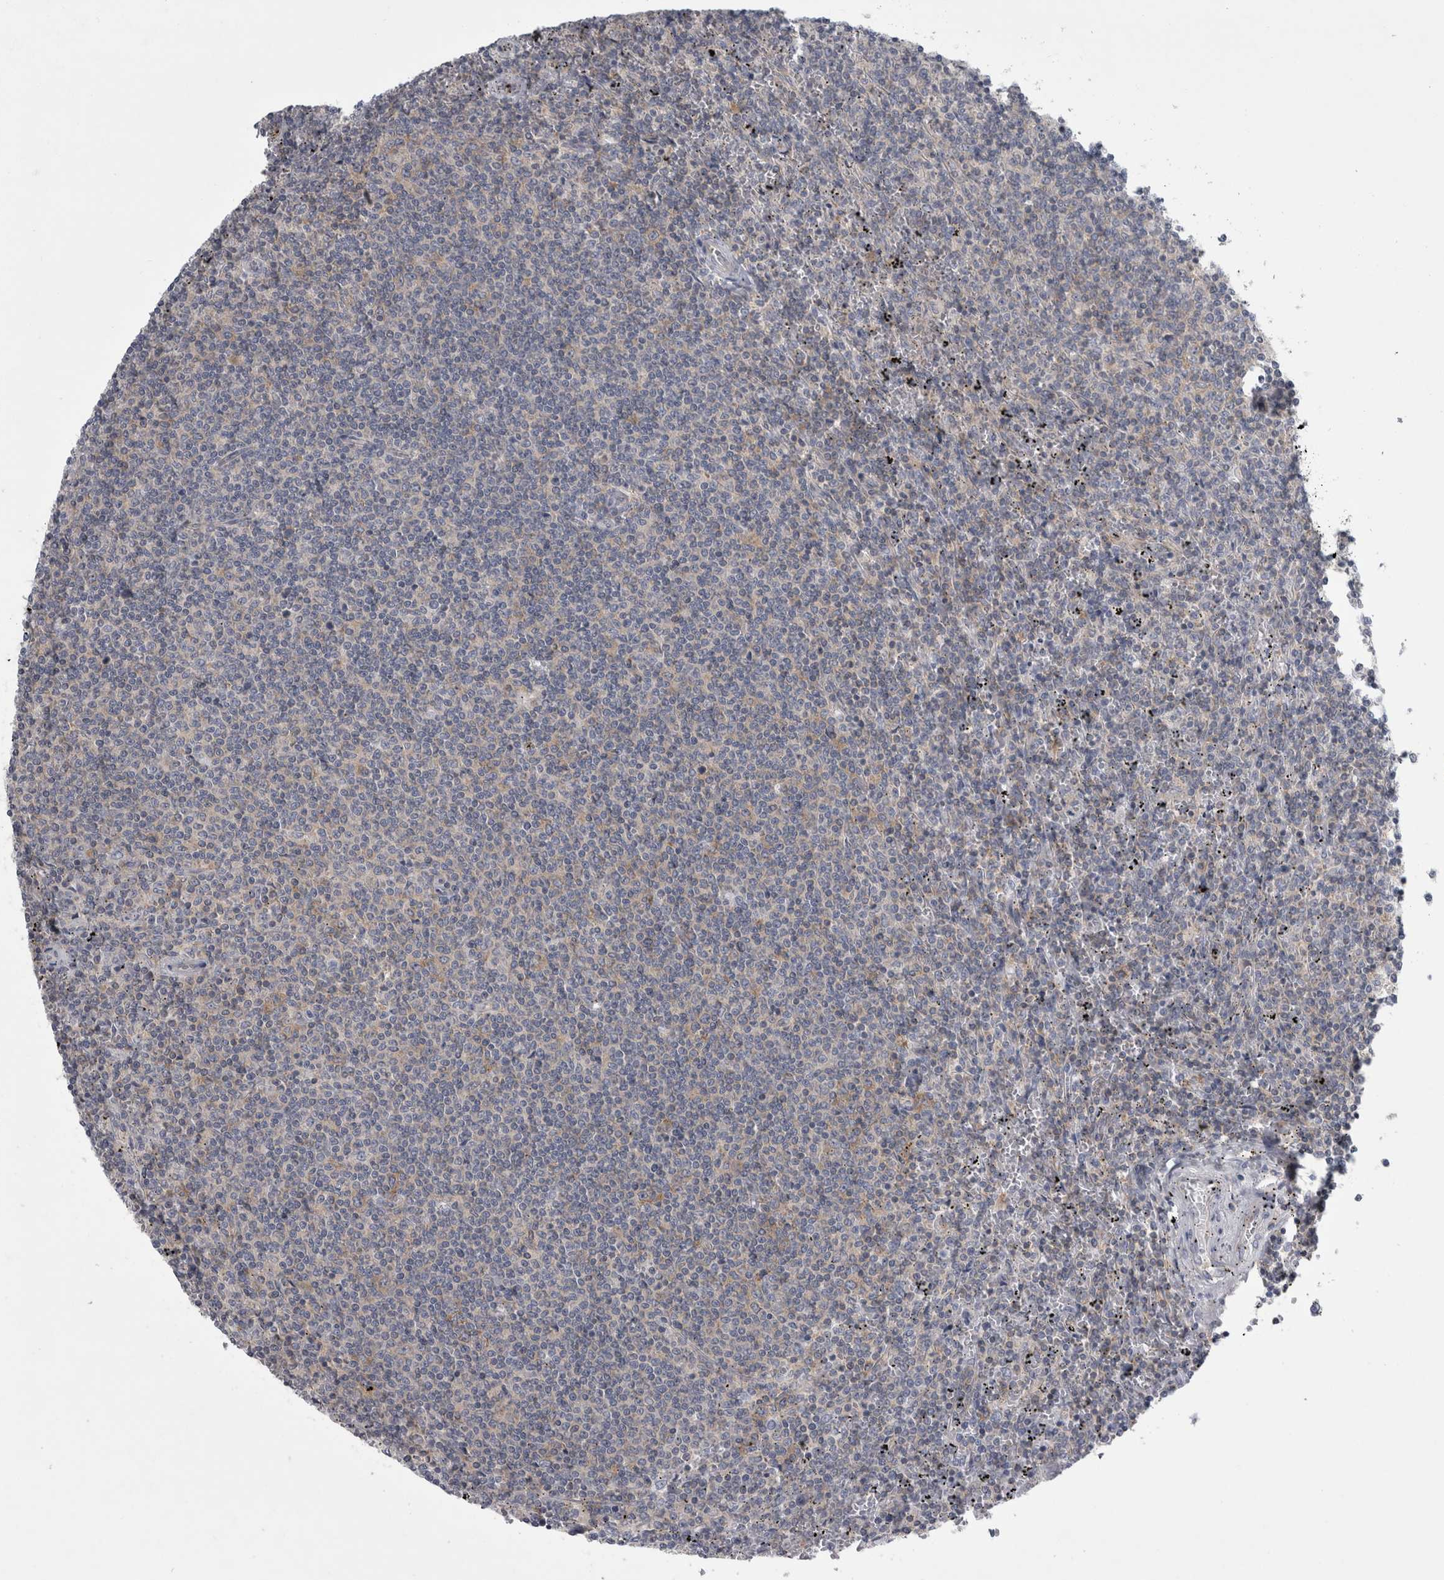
{"staining": {"intensity": "negative", "quantity": "none", "location": "none"}, "tissue": "lymphoma", "cell_type": "Tumor cells", "image_type": "cancer", "snomed": [{"axis": "morphology", "description": "Malignant lymphoma, non-Hodgkin's type, Low grade"}, {"axis": "topography", "description": "Spleen"}], "caption": "Lymphoma was stained to show a protein in brown. There is no significant positivity in tumor cells. (DAB (3,3'-diaminobenzidine) immunohistochemistry (IHC) visualized using brightfield microscopy, high magnification).", "gene": "PRRC2C", "patient": {"sex": "female", "age": 50}}